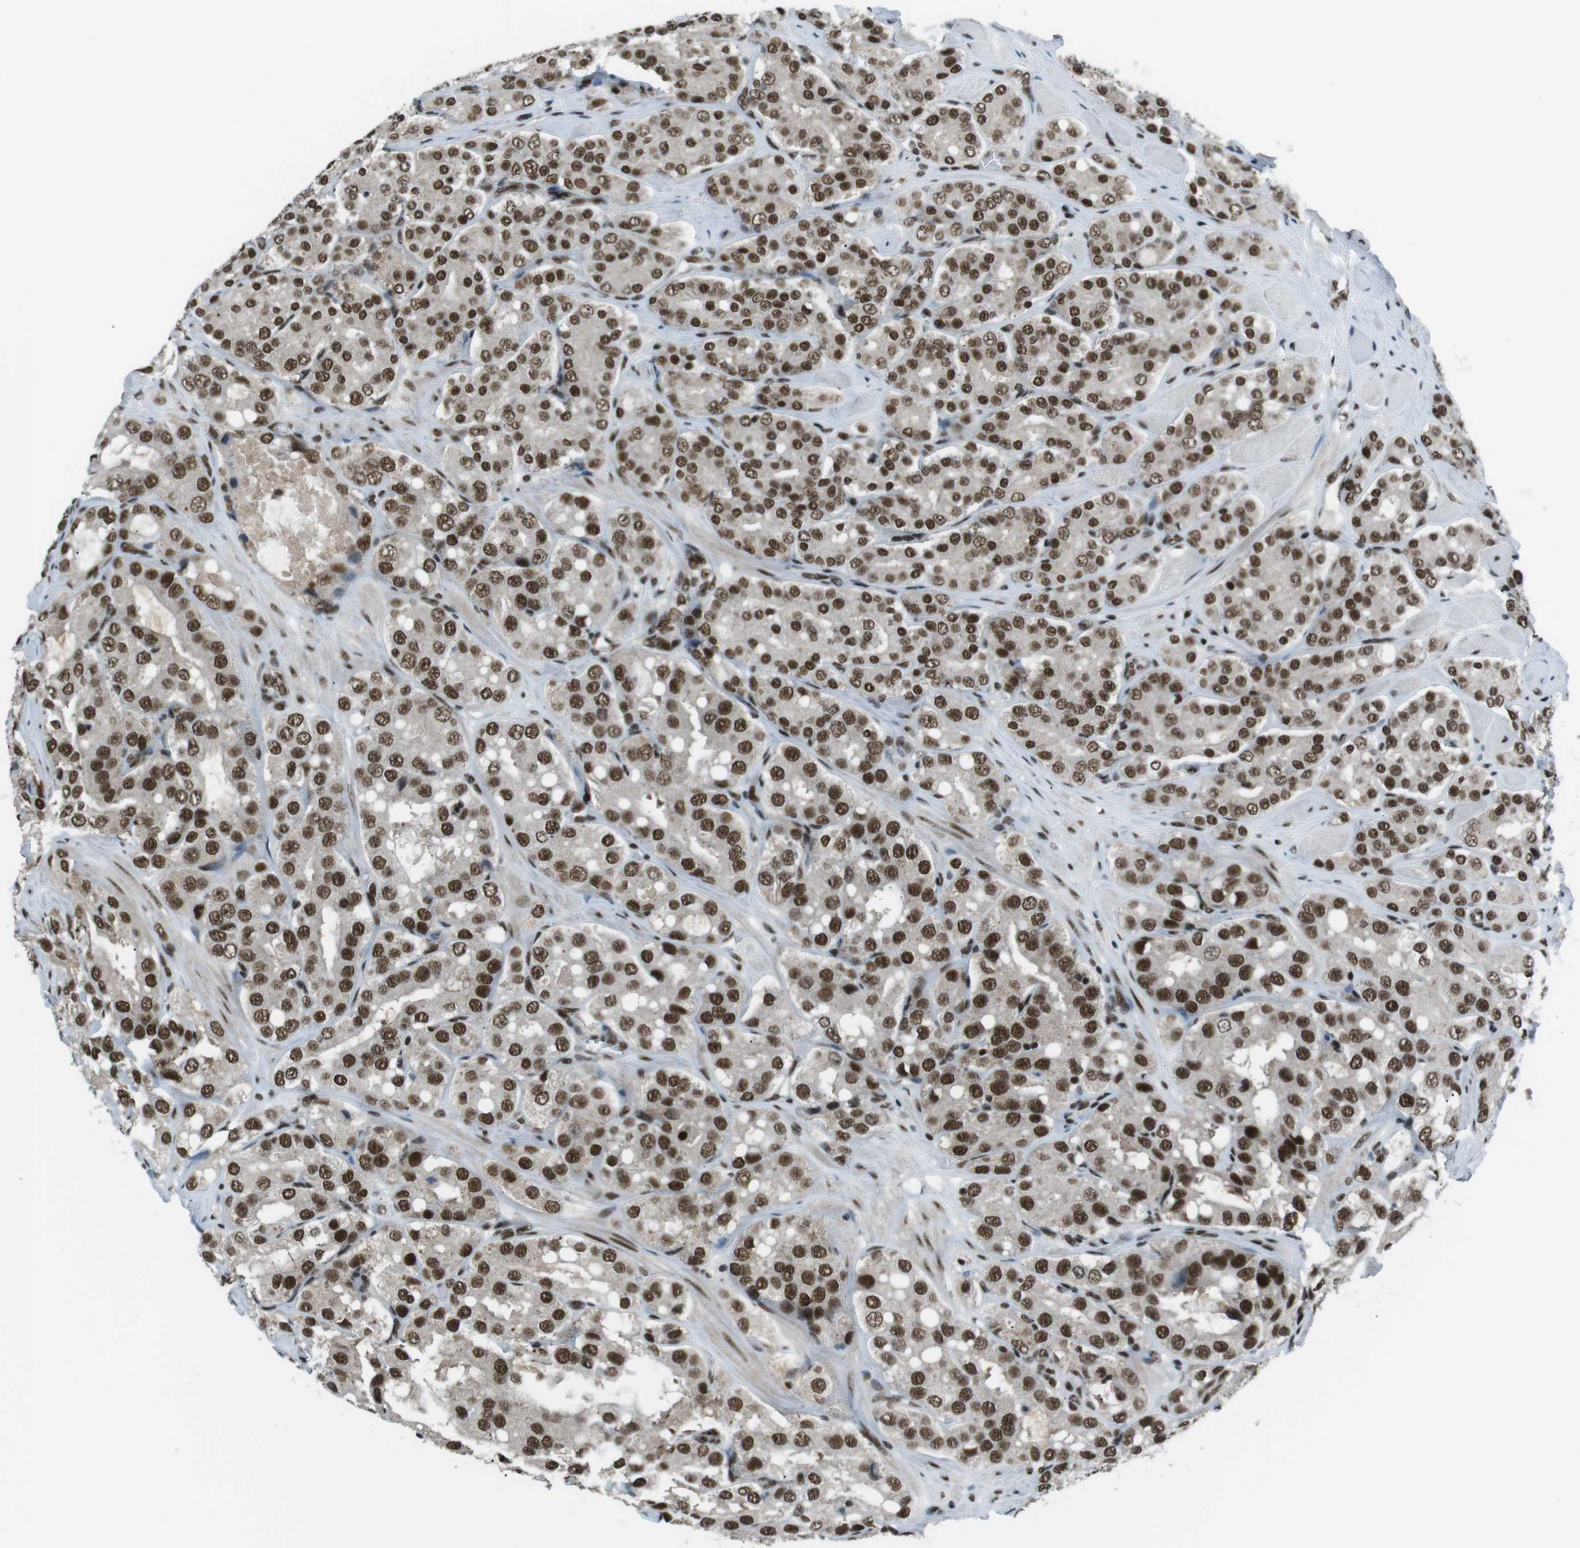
{"staining": {"intensity": "strong", "quantity": "25%-75%", "location": "nuclear"}, "tissue": "prostate cancer", "cell_type": "Tumor cells", "image_type": "cancer", "snomed": [{"axis": "morphology", "description": "Adenocarcinoma, High grade"}, {"axis": "topography", "description": "Prostate"}], "caption": "IHC micrograph of neoplastic tissue: human prostate high-grade adenocarcinoma stained using IHC exhibits high levels of strong protein expression localized specifically in the nuclear of tumor cells, appearing as a nuclear brown color.", "gene": "TAF1", "patient": {"sex": "male", "age": 65}}